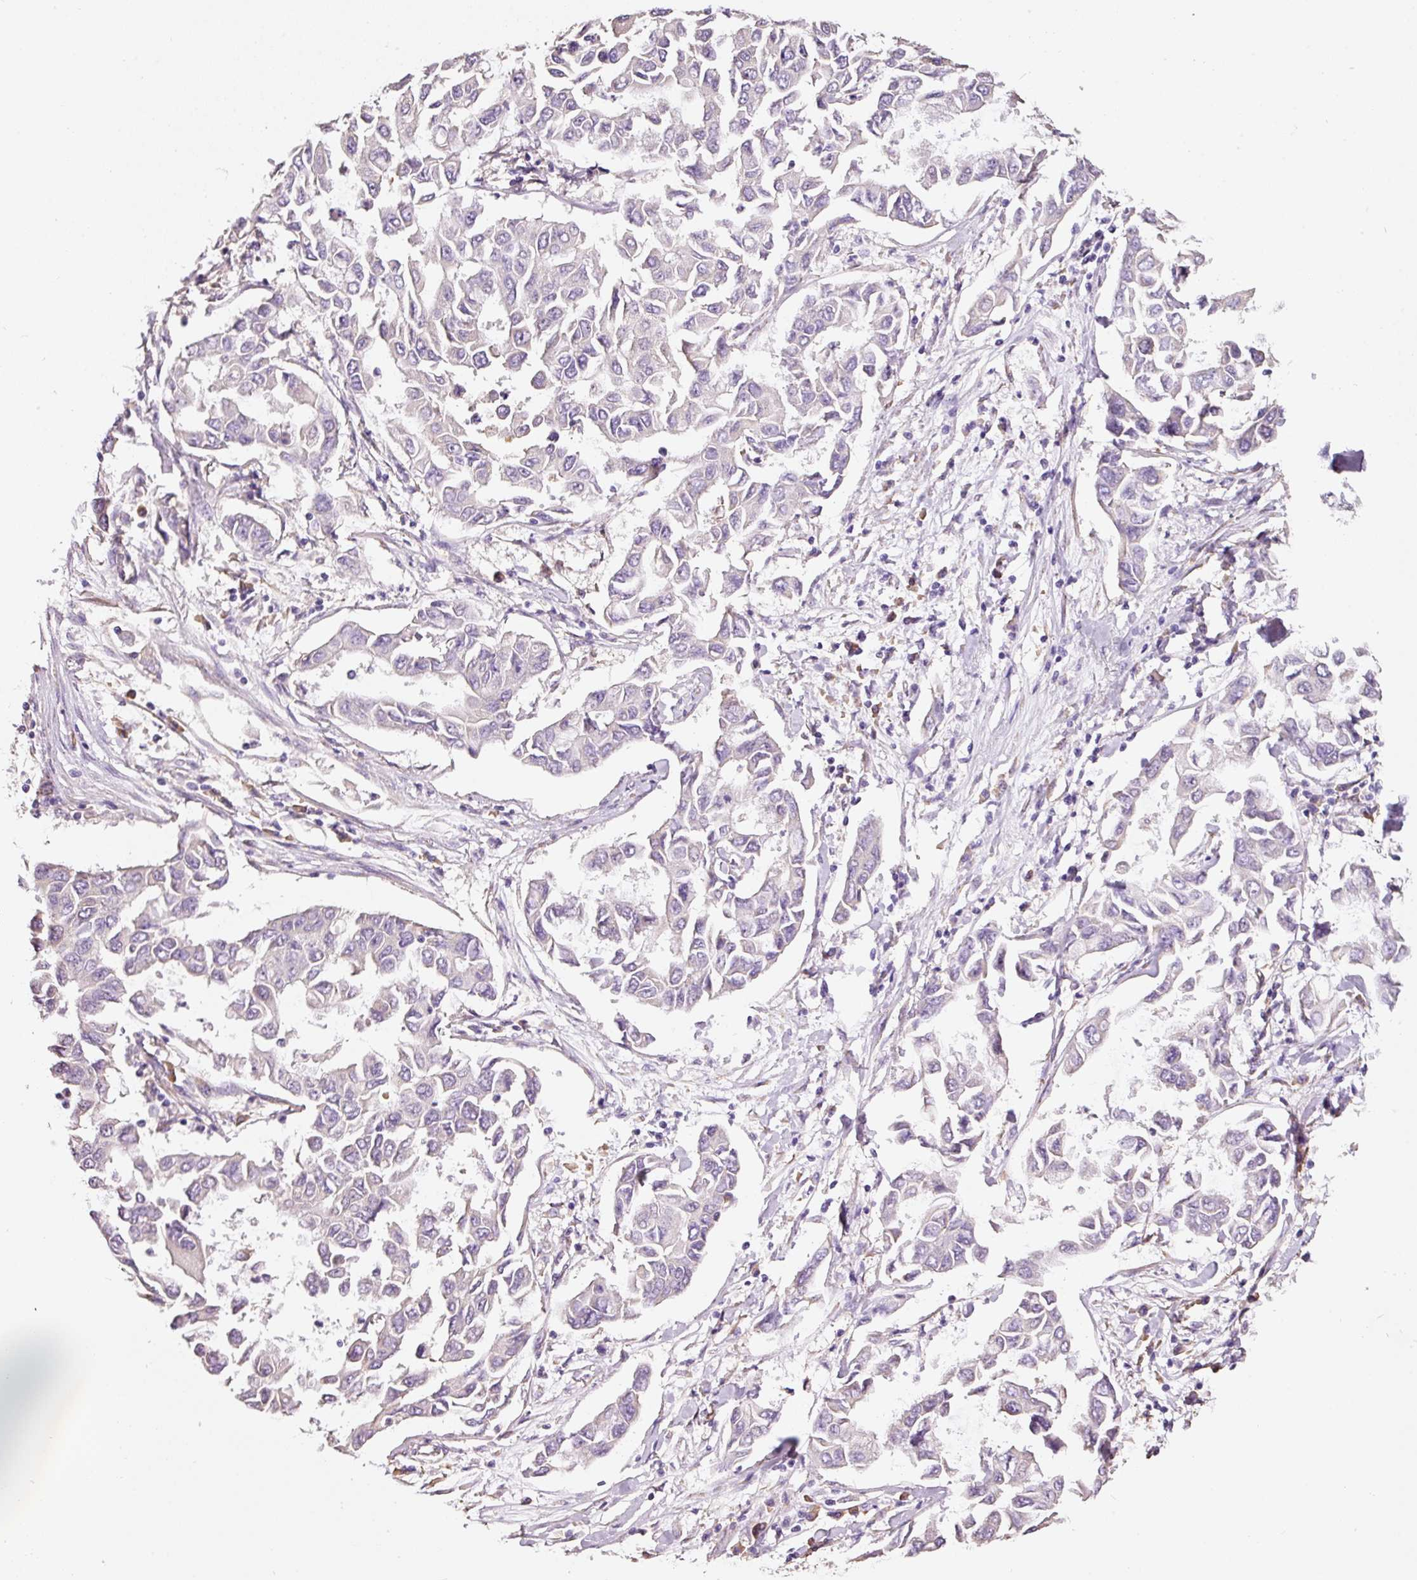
{"staining": {"intensity": "negative", "quantity": "none", "location": "none"}, "tissue": "lung cancer", "cell_type": "Tumor cells", "image_type": "cancer", "snomed": [{"axis": "morphology", "description": "Adenocarcinoma, NOS"}, {"axis": "topography", "description": "Lung"}], "caption": "An image of human lung cancer (adenocarcinoma) is negative for staining in tumor cells. The staining was performed using DAB to visualize the protein expression in brown, while the nuclei were stained in blue with hematoxylin (Magnification: 20x).", "gene": "GCG", "patient": {"sex": "male", "age": 64}}